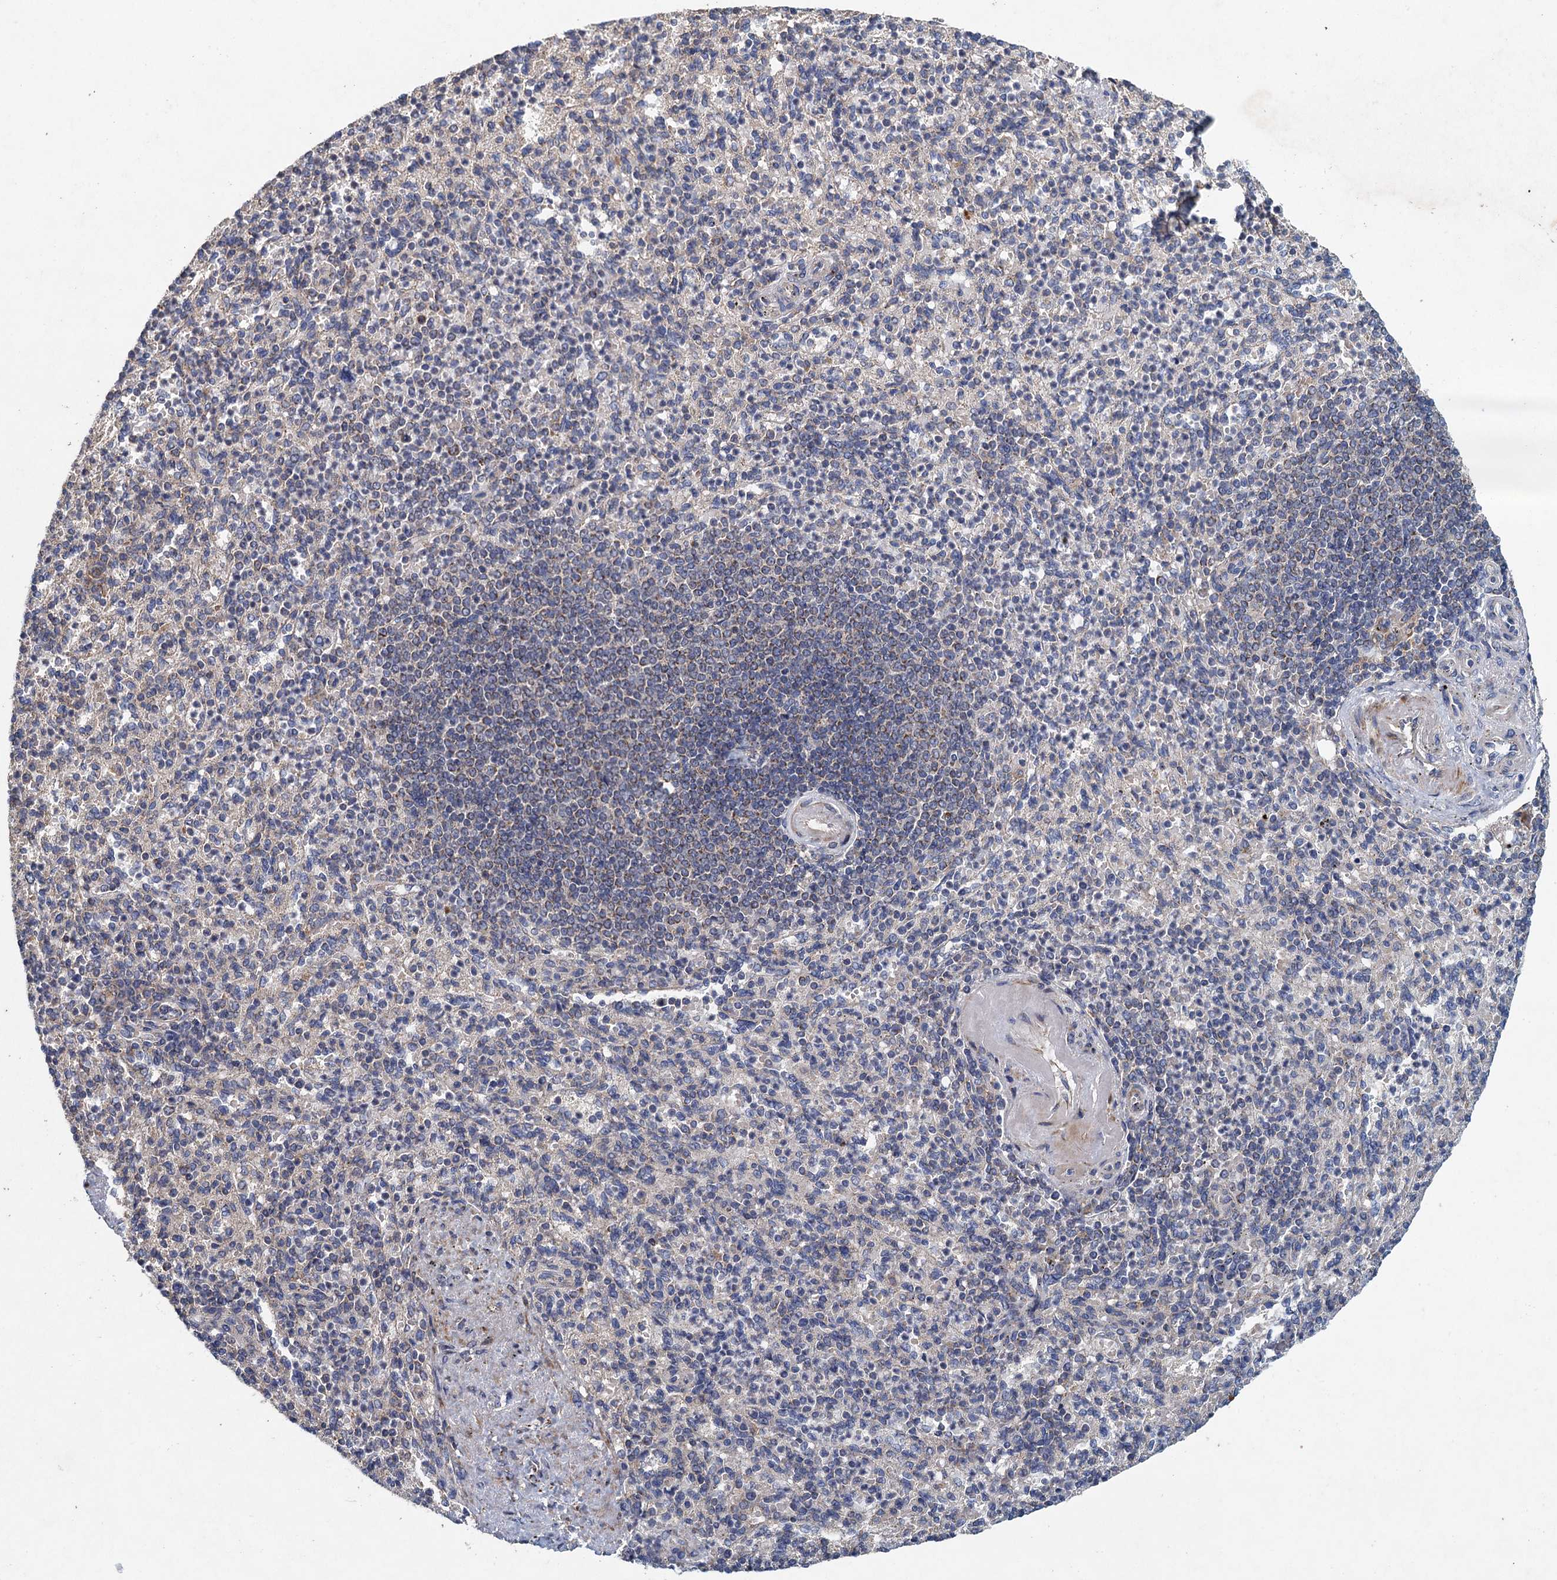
{"staining": {"intensity": "moderate", "quantity": "<25%", "location": "cytoplasmic/membranous"}, "tissue": "spleen", "cell_type": "Cells in red pulp", "image_type": "normal", "snomed": [{"axis": "morphology", "description": "Normal tissue, NOS"}, {"axis": "topography", "description": "Spleen"}], "caption": "DAB (3,3'-diaminobenzidine) immunohistochemical staining of benign human spleen demonstrates moderate cytoplasmic/membranous protein expression in approximately <25% of cells in red pulp.", "gene": "BCS1L", "patient": {"sex": "female", "age": 74}}